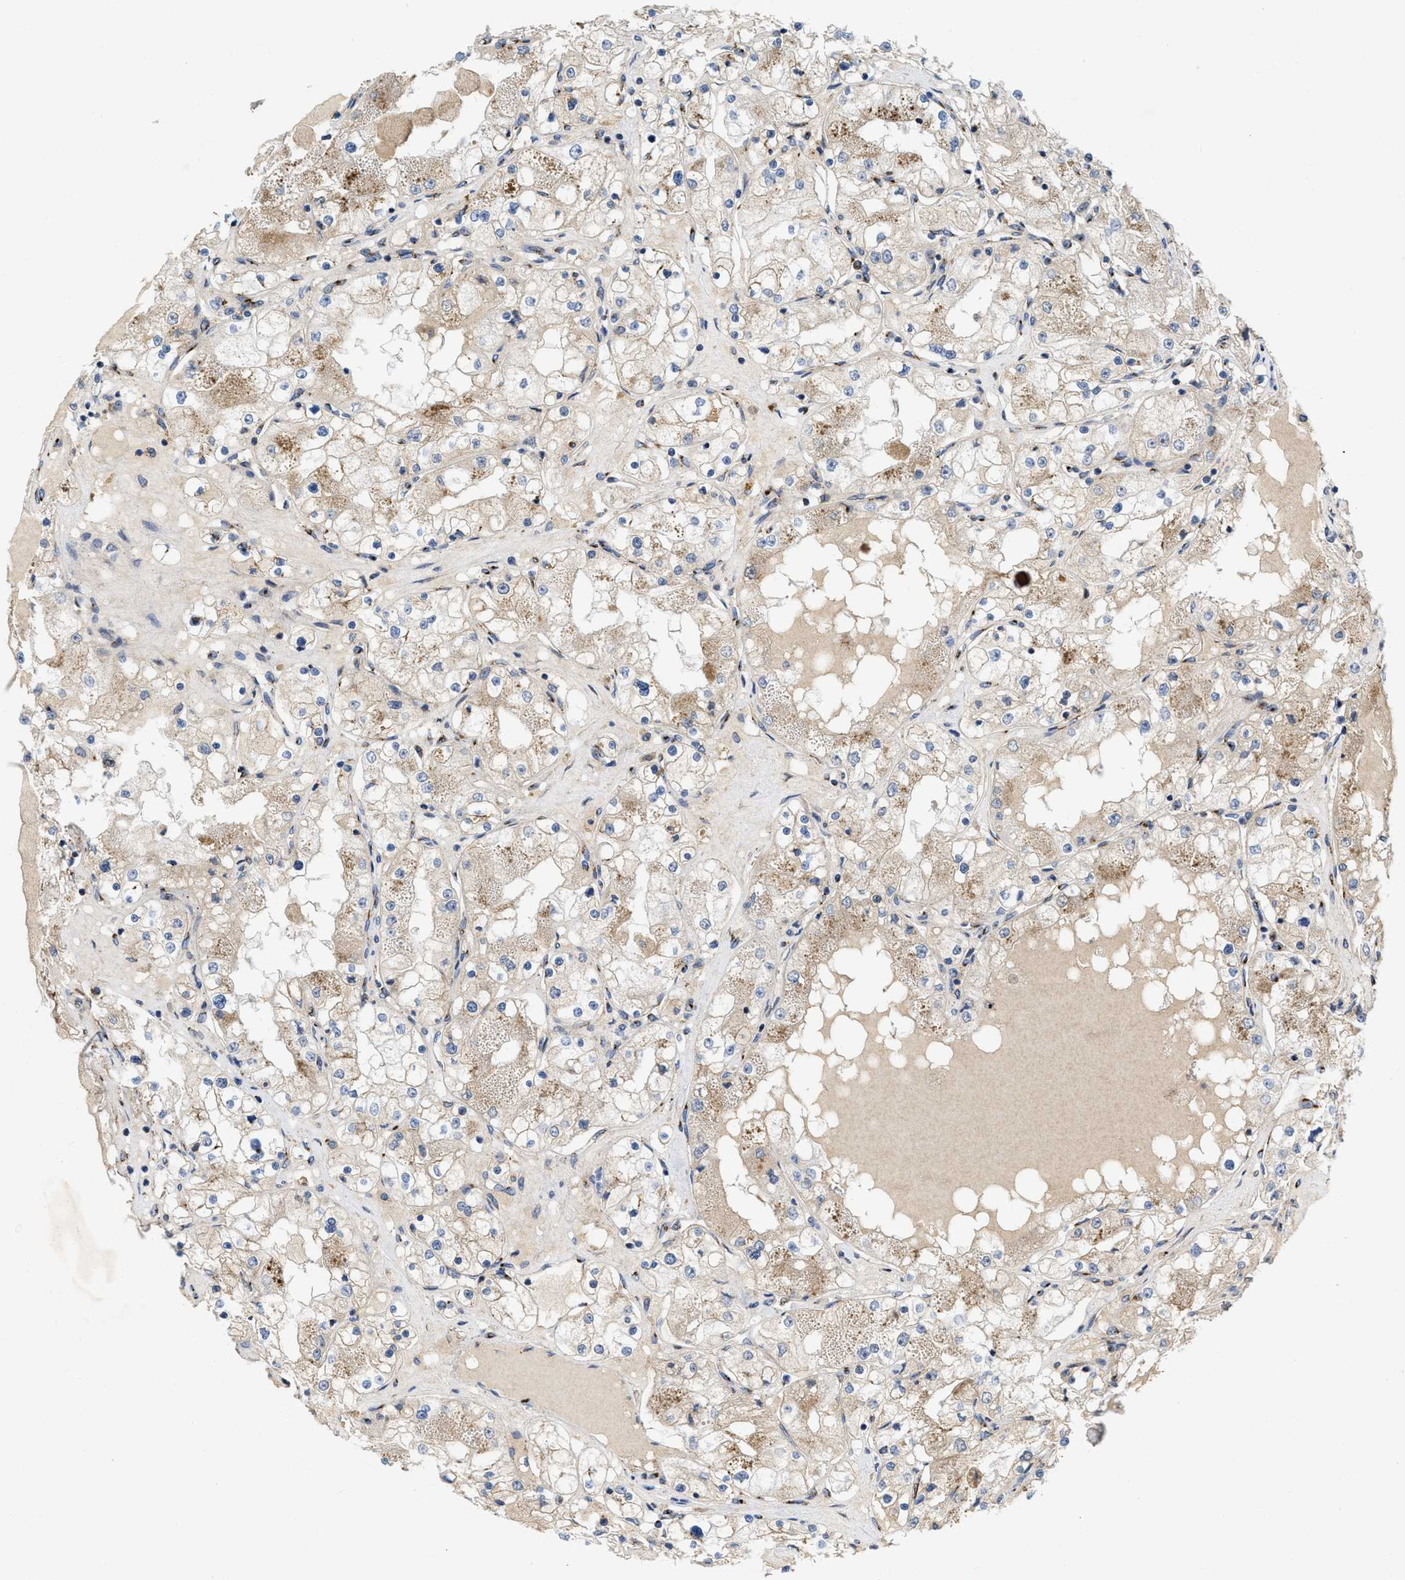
{"staining": {"intensity": "moderate", "quantity": "<25%", "location": "cytoplasmic/membranous"}, "tissue": "renal cancer", "cell_type": "Tumor cells", "image_type": "cancer", "snomed": [{"axis": "morphology", "description": "Adenocarcinoma, NOS"}, {"axis": "topography", "description": "Kidney"}], "caption": "The image exhibits staining of adenocarcinoma (renal), revealing moderate cytoplasmic/membranous protein positivity (brown color) within tumor cells. (IHC, brightfield microscopy, high magnification).", "gene": "ZNF70", "patient": {"sex": "male", "age": 68}}